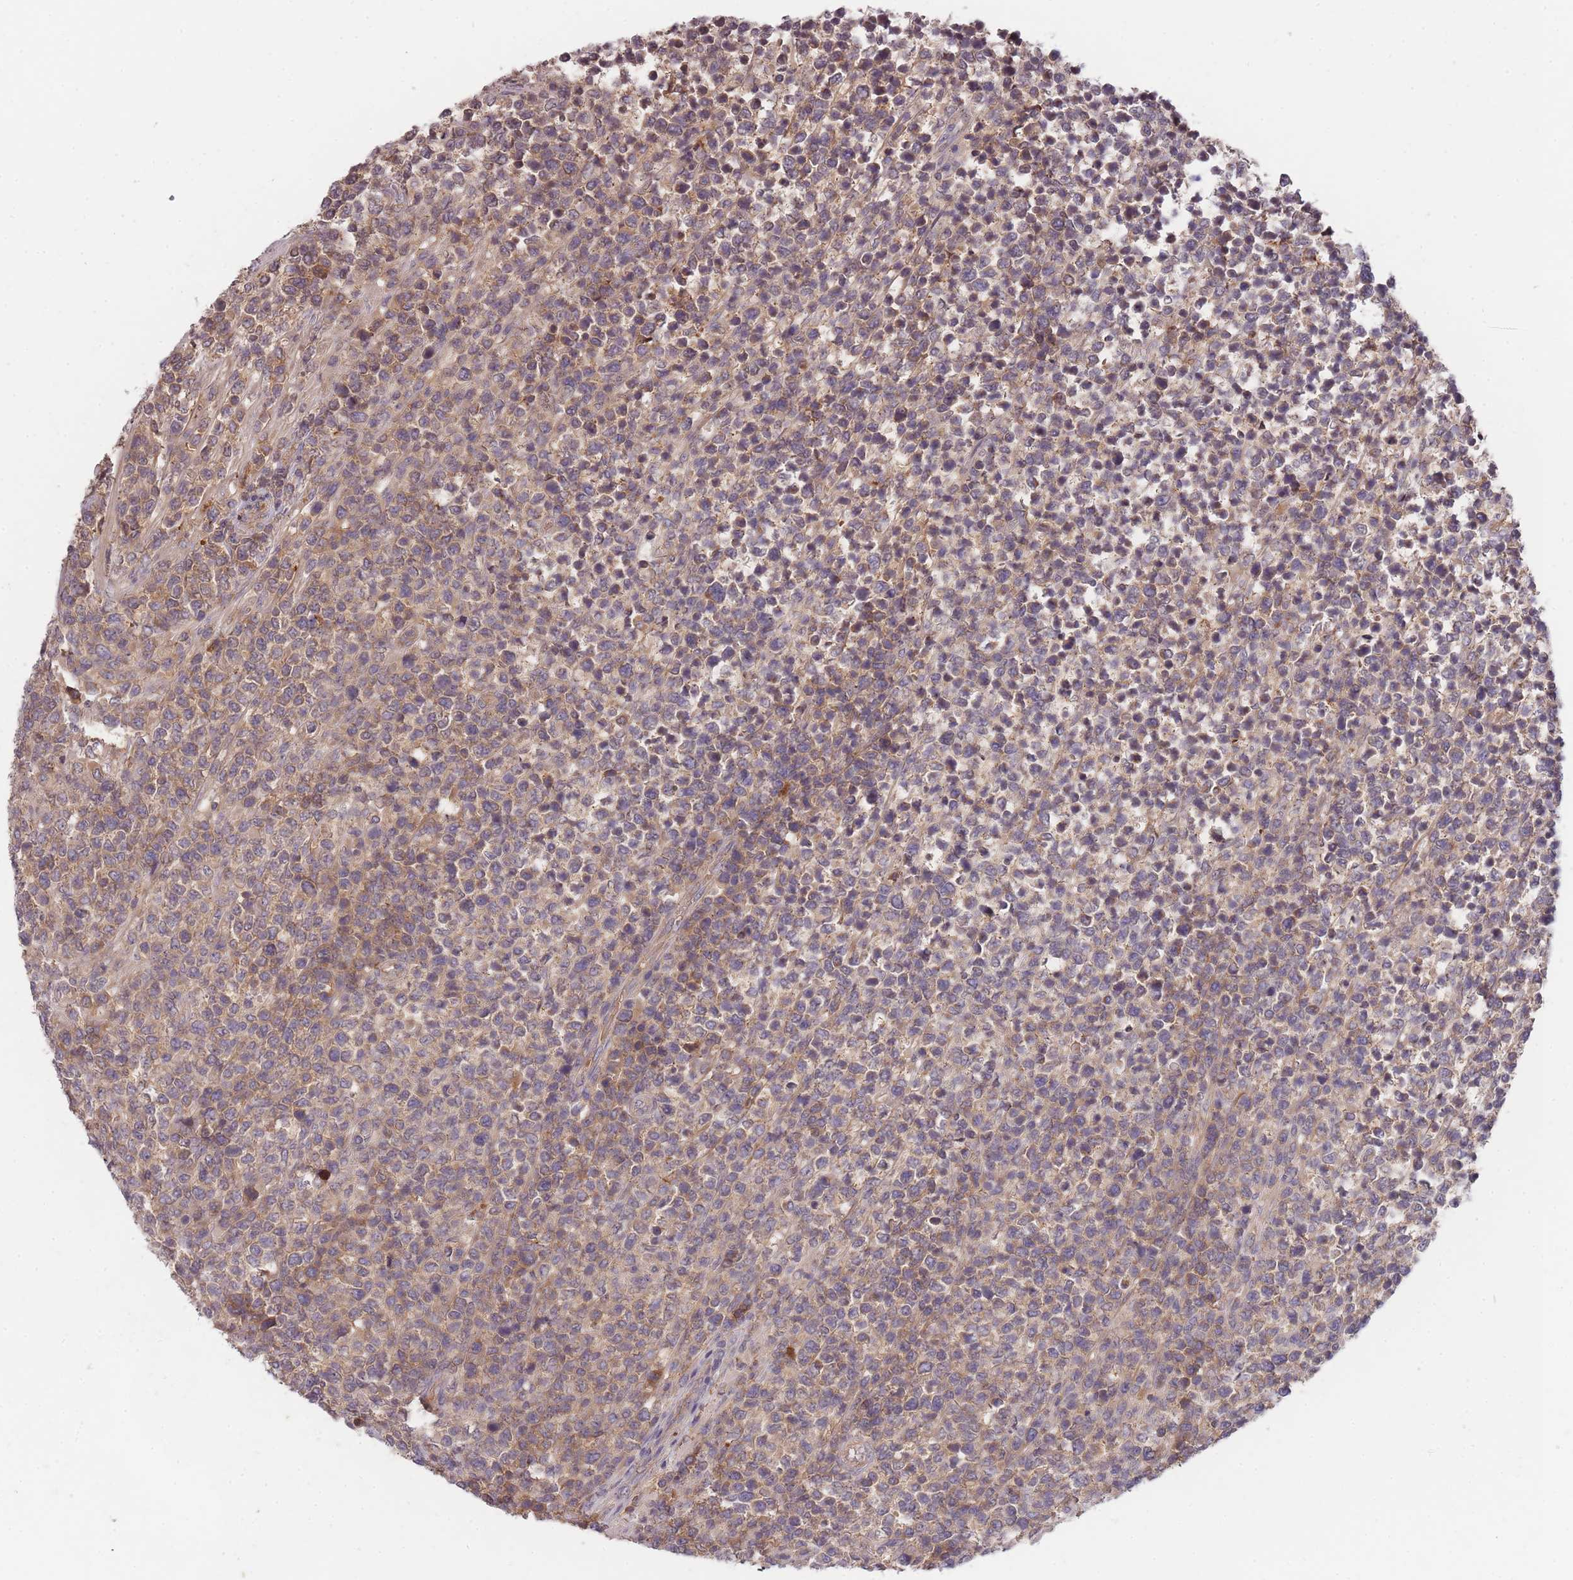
{"staining": {"intensity": "weak", "quantity": "25%-75%", "location": "cytoplasmic/membranous"}, "tissue": "lymphoma", "cell_type": "Tumor cells", "image_type": "cancer", "snomed": [{"axis": "morphology", "description": "Malignant lymphoma, non-Hodgkin's type, High grade"}, {"axis": "topography", "description": "Soft tissue"}], "caption": "Immunohistochemical staining of malignant lymphoma, non-Hodgkin's type (high-grade) reveals low levels of weak cytoplasmic/membranous staining in about 25%-75% of tumor cells. (DAB (3,3'-diaminobenzidine) IHC, brown staining for protein, blue staining for nuclei).", "gene": "RALGDS", "patient": {"sex": "female", "age": 56}}